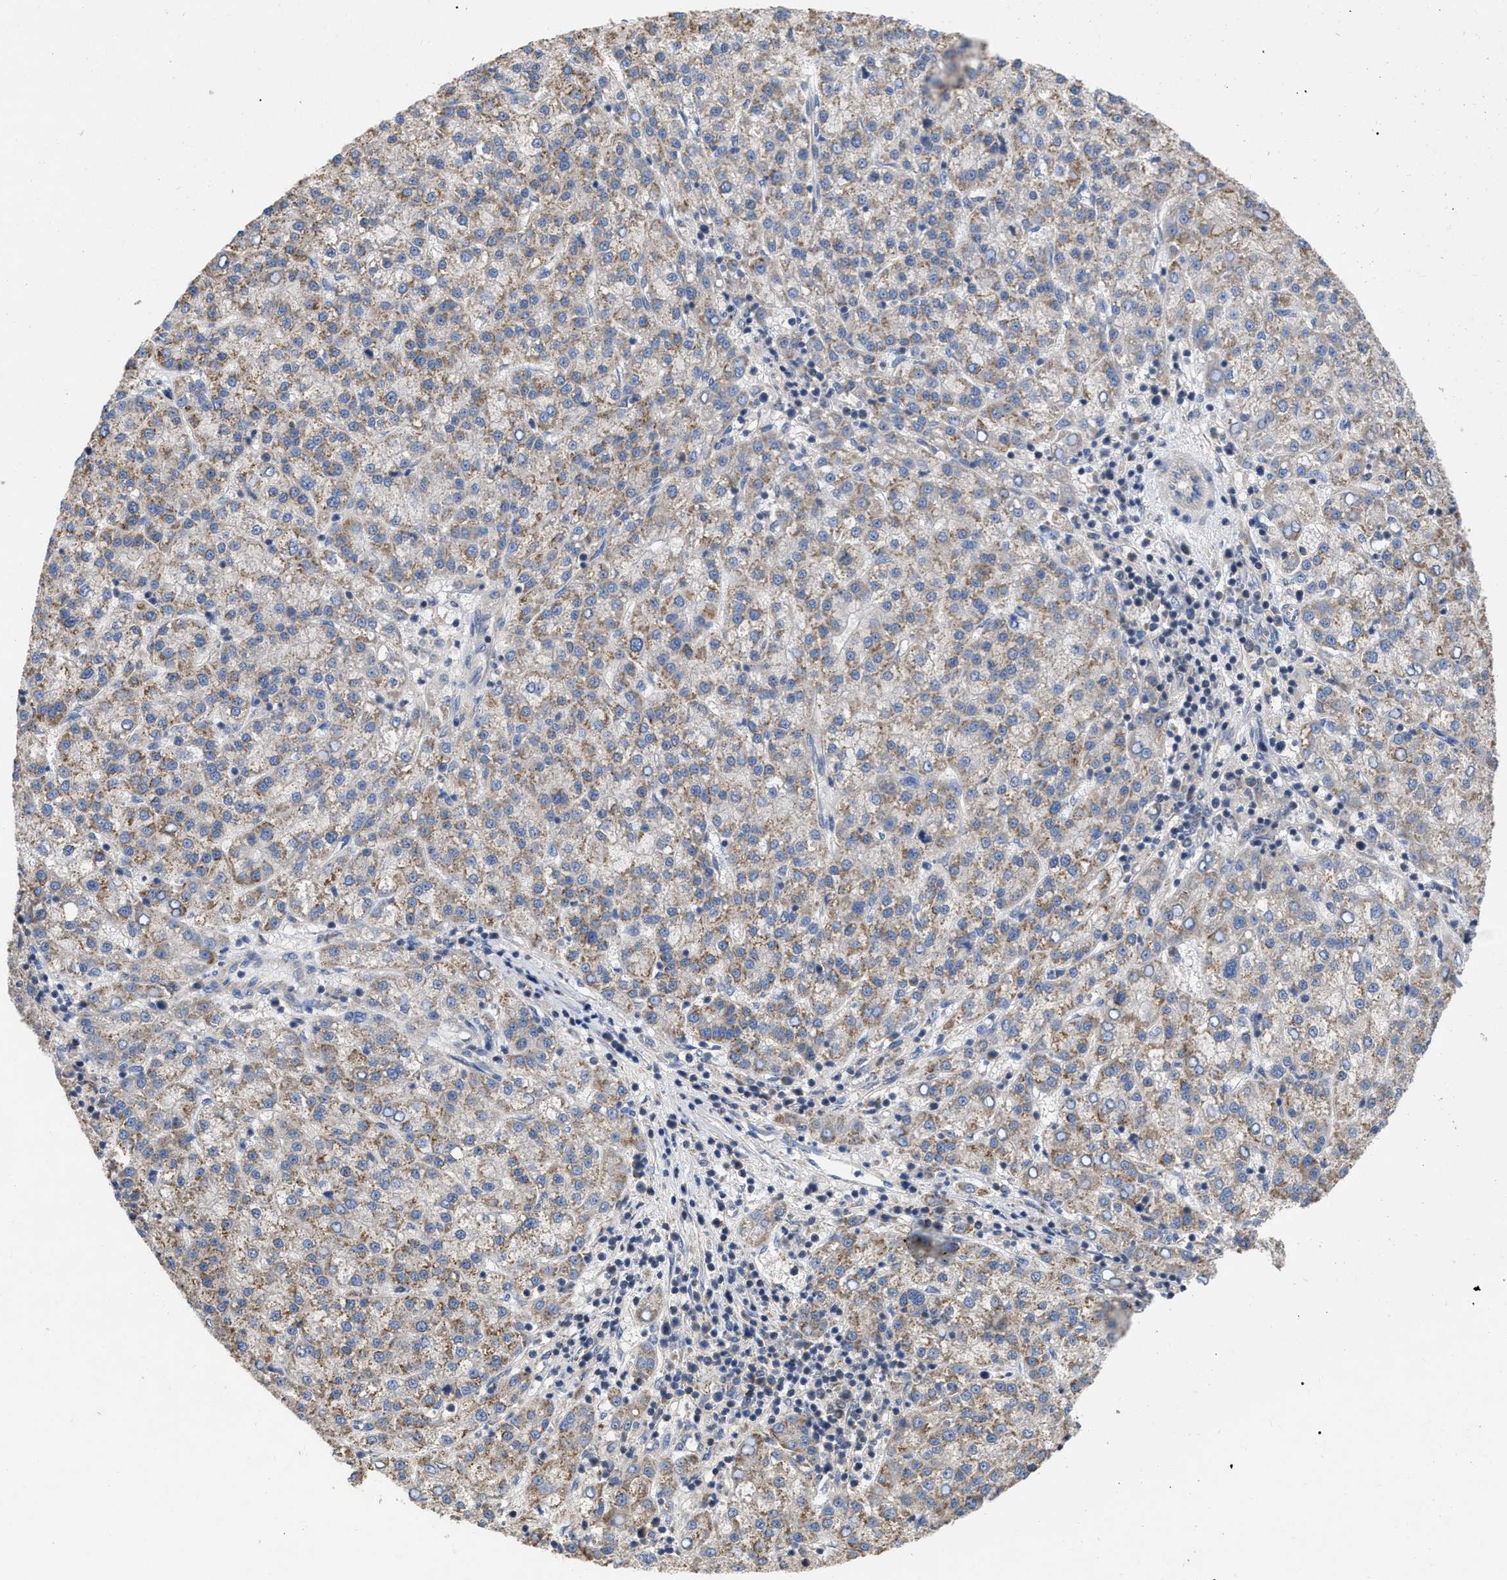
{"staining": {"intensity": "weak", "quantity": ">75%", "location": "cytoplasmic/membranous"}, "tissue": "liver cancer", "cell_type": "Tumor cells", "image_type": "cancer", "snomed": [{"axis": "morphology", "description": "Carcinoma, Hepatocellular, NOS"}, {"axis": "topography", "description": "Liver"}], "caption": "Human liver cancer (hepatocellular carcinoma) stained with a protein marker shows weak staining in tumor cells.", "gene": "RAP1GDS1", "patient": {"sex": "female", "age": 58}}